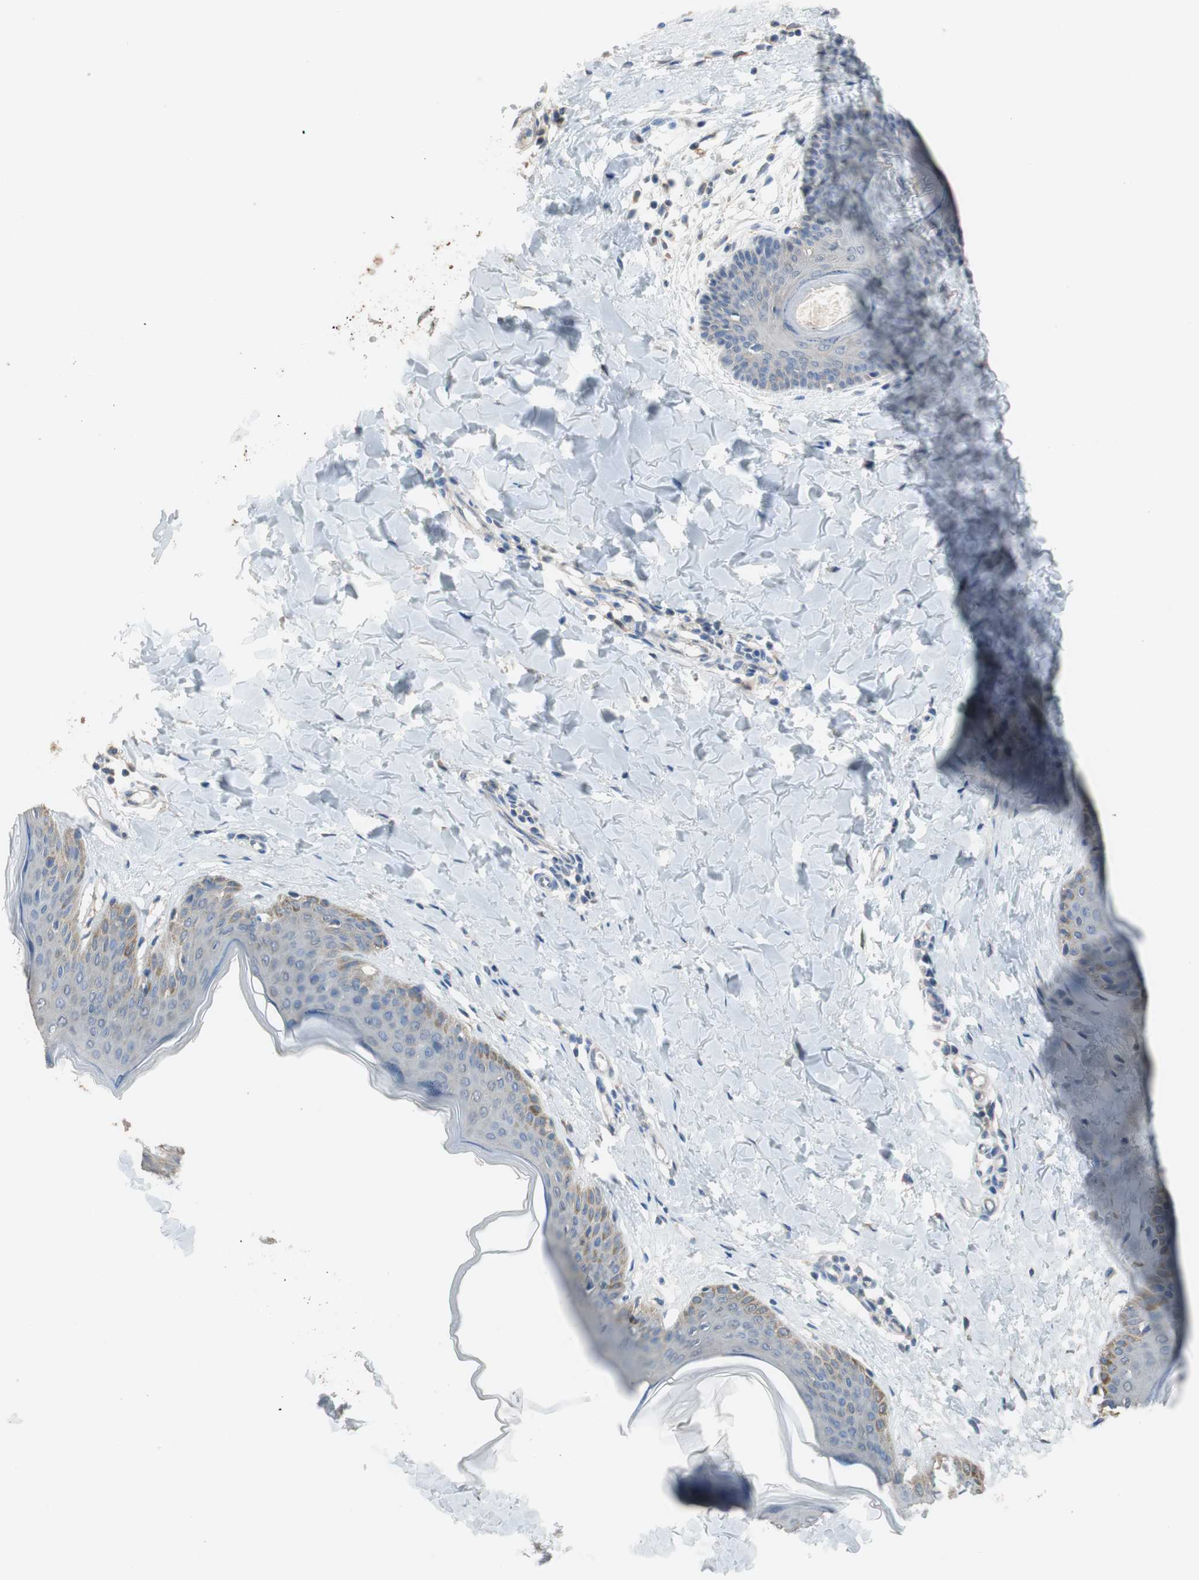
{"staining": {"intensity": "negative", "quantity": "none", "location": "none"}, "tissue": "skin", "cell_type": "Fibroblasts", "image_type": "normal", "snomed": [{"axis": "morphology", "description": "Normal tissue, NOS"}, {"axis": "topography", "description": "Skin"}], "caption": "A high-resolution image shows IHC staining of unremarkable skin, which exhibits no significant positivity in fibroblasts.", "gene": "ALDH1A2", "patient": {"sex": "female", "age": 17}}